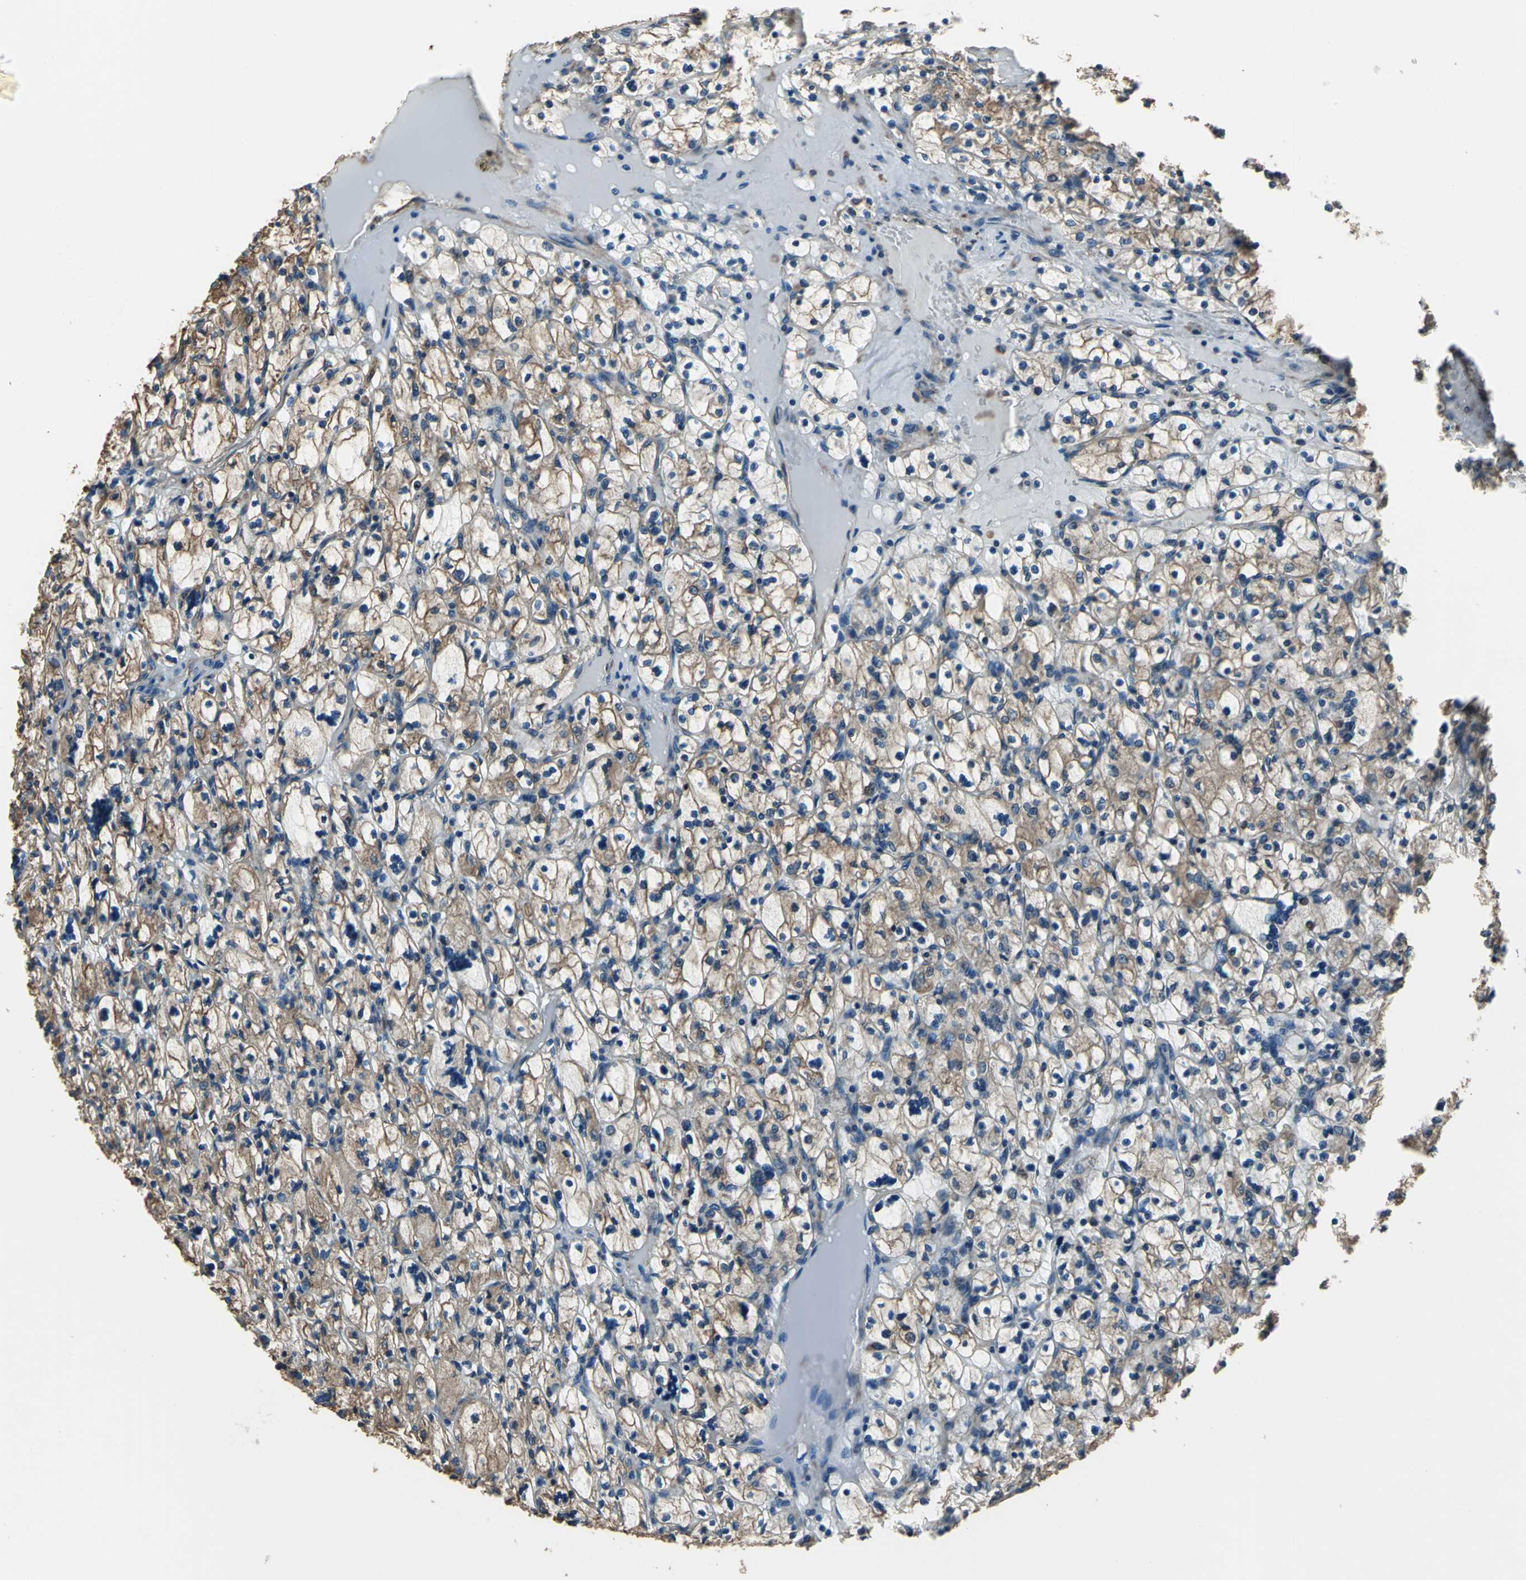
{"staining": {"intensity": "moderate", "quantity": ">75%", "location": "cytoplasmic/membranous"}, "tissue": "renal cancer", "cell_type": "Tumor cells", "image_type": "cancer", "snomed": [{"axis": "morphology", "description": "Adenocarcinoma, NOS"}, {"axis": "topography", "description": "Kidney"}], "caption": "This histopathology image displays IHC staining of renal adenocarcinoma, with medium moderate cytoplasmic/membranous staining in about >75% of tumor cells.", "gene": "GPANK1", "patient": {"sex": "female", "age": 83}}